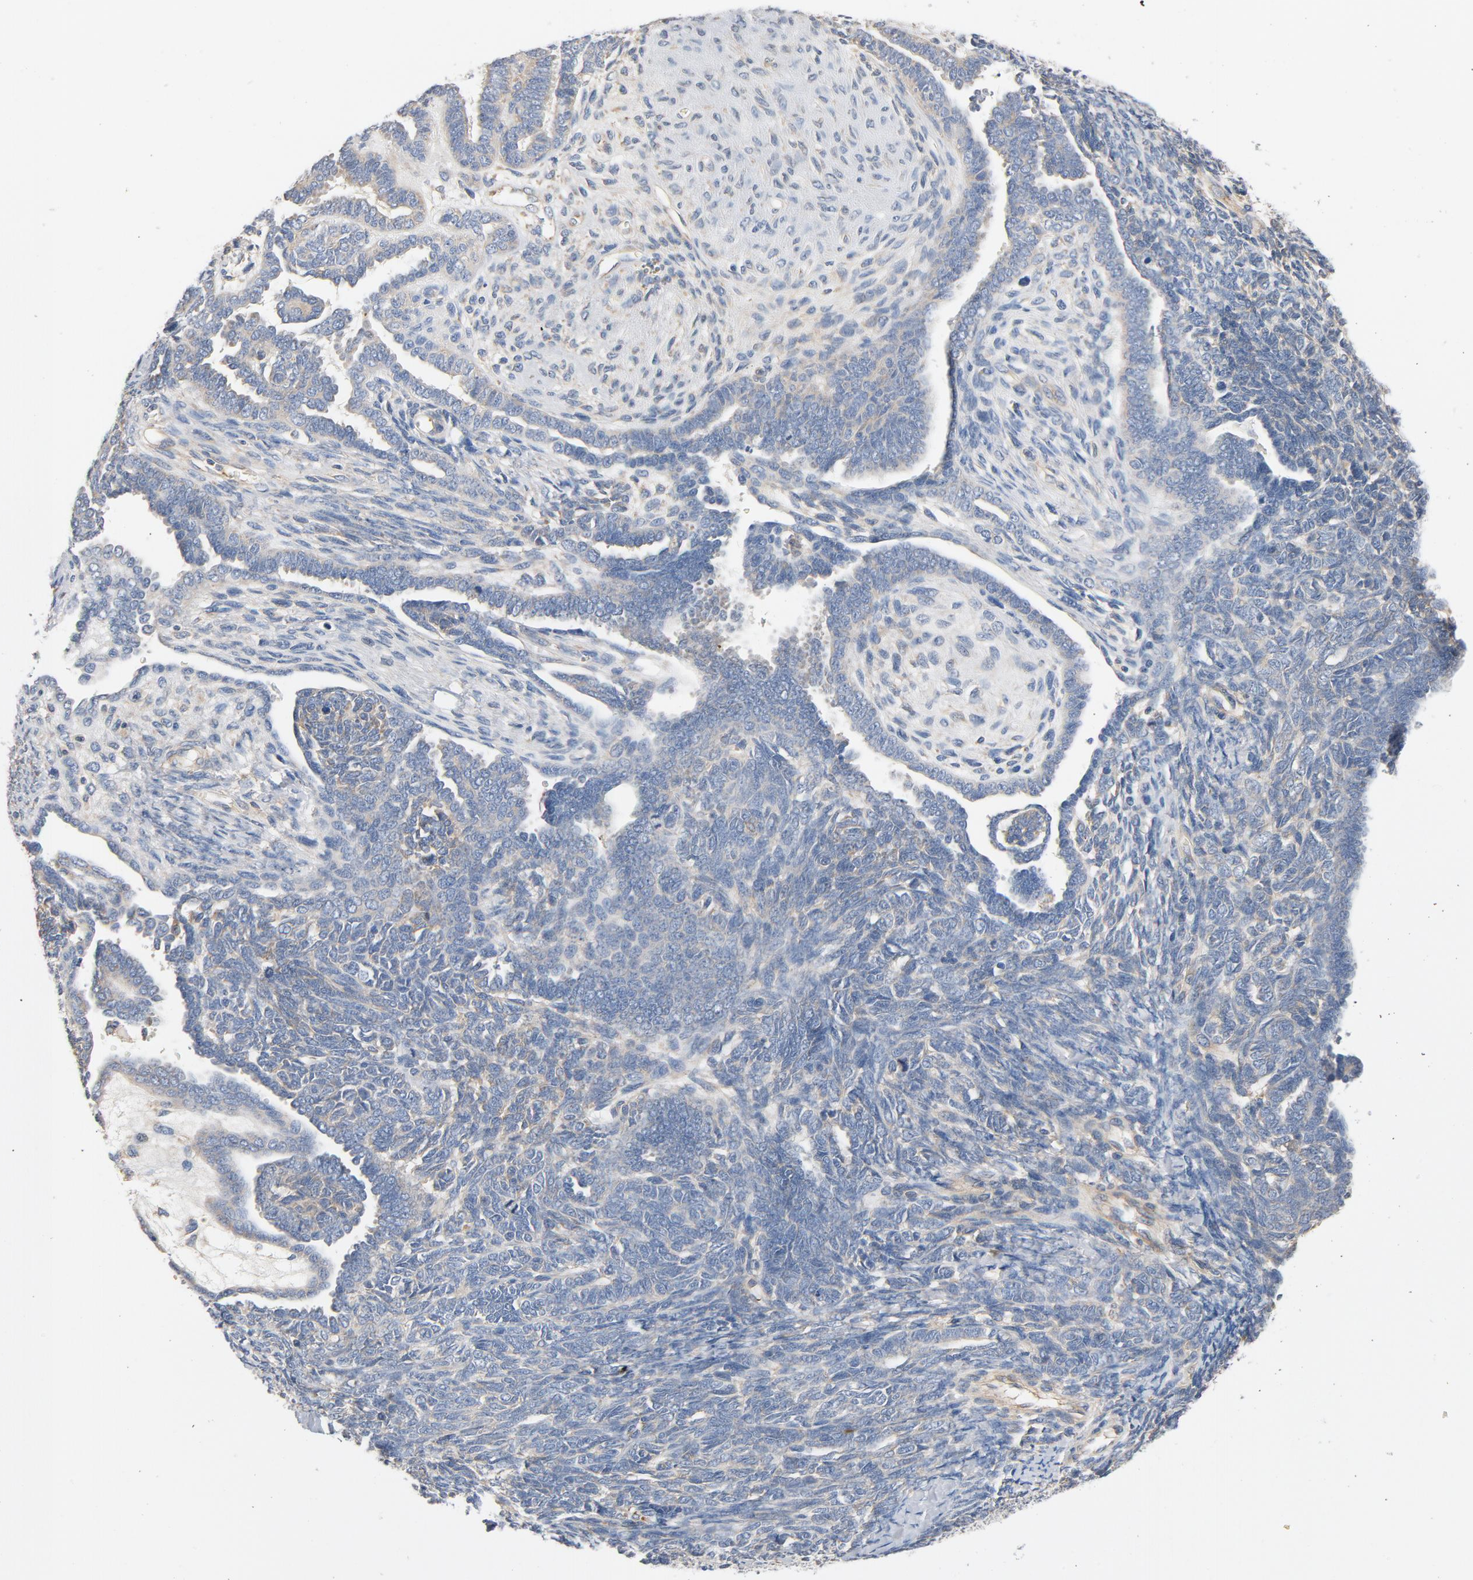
{"staining": {"intensity": "negative", "quantity": "none", "location": "none"}, "tissue": "endometrial cancer", "cell_type": "Tumor cells", "image_type": "cancer", "snomed": [{"axis": "morphology", "description": "Neoplasm, malignant, NOS"}, {"axis": "topography", "description": "Endometrium"}], "caption": "There is no significant positivity in tumor cells of endometrial cancer (malignant neoplasm).", "gene": "ILK", "patient": {"sex": "female", "age": 74}}